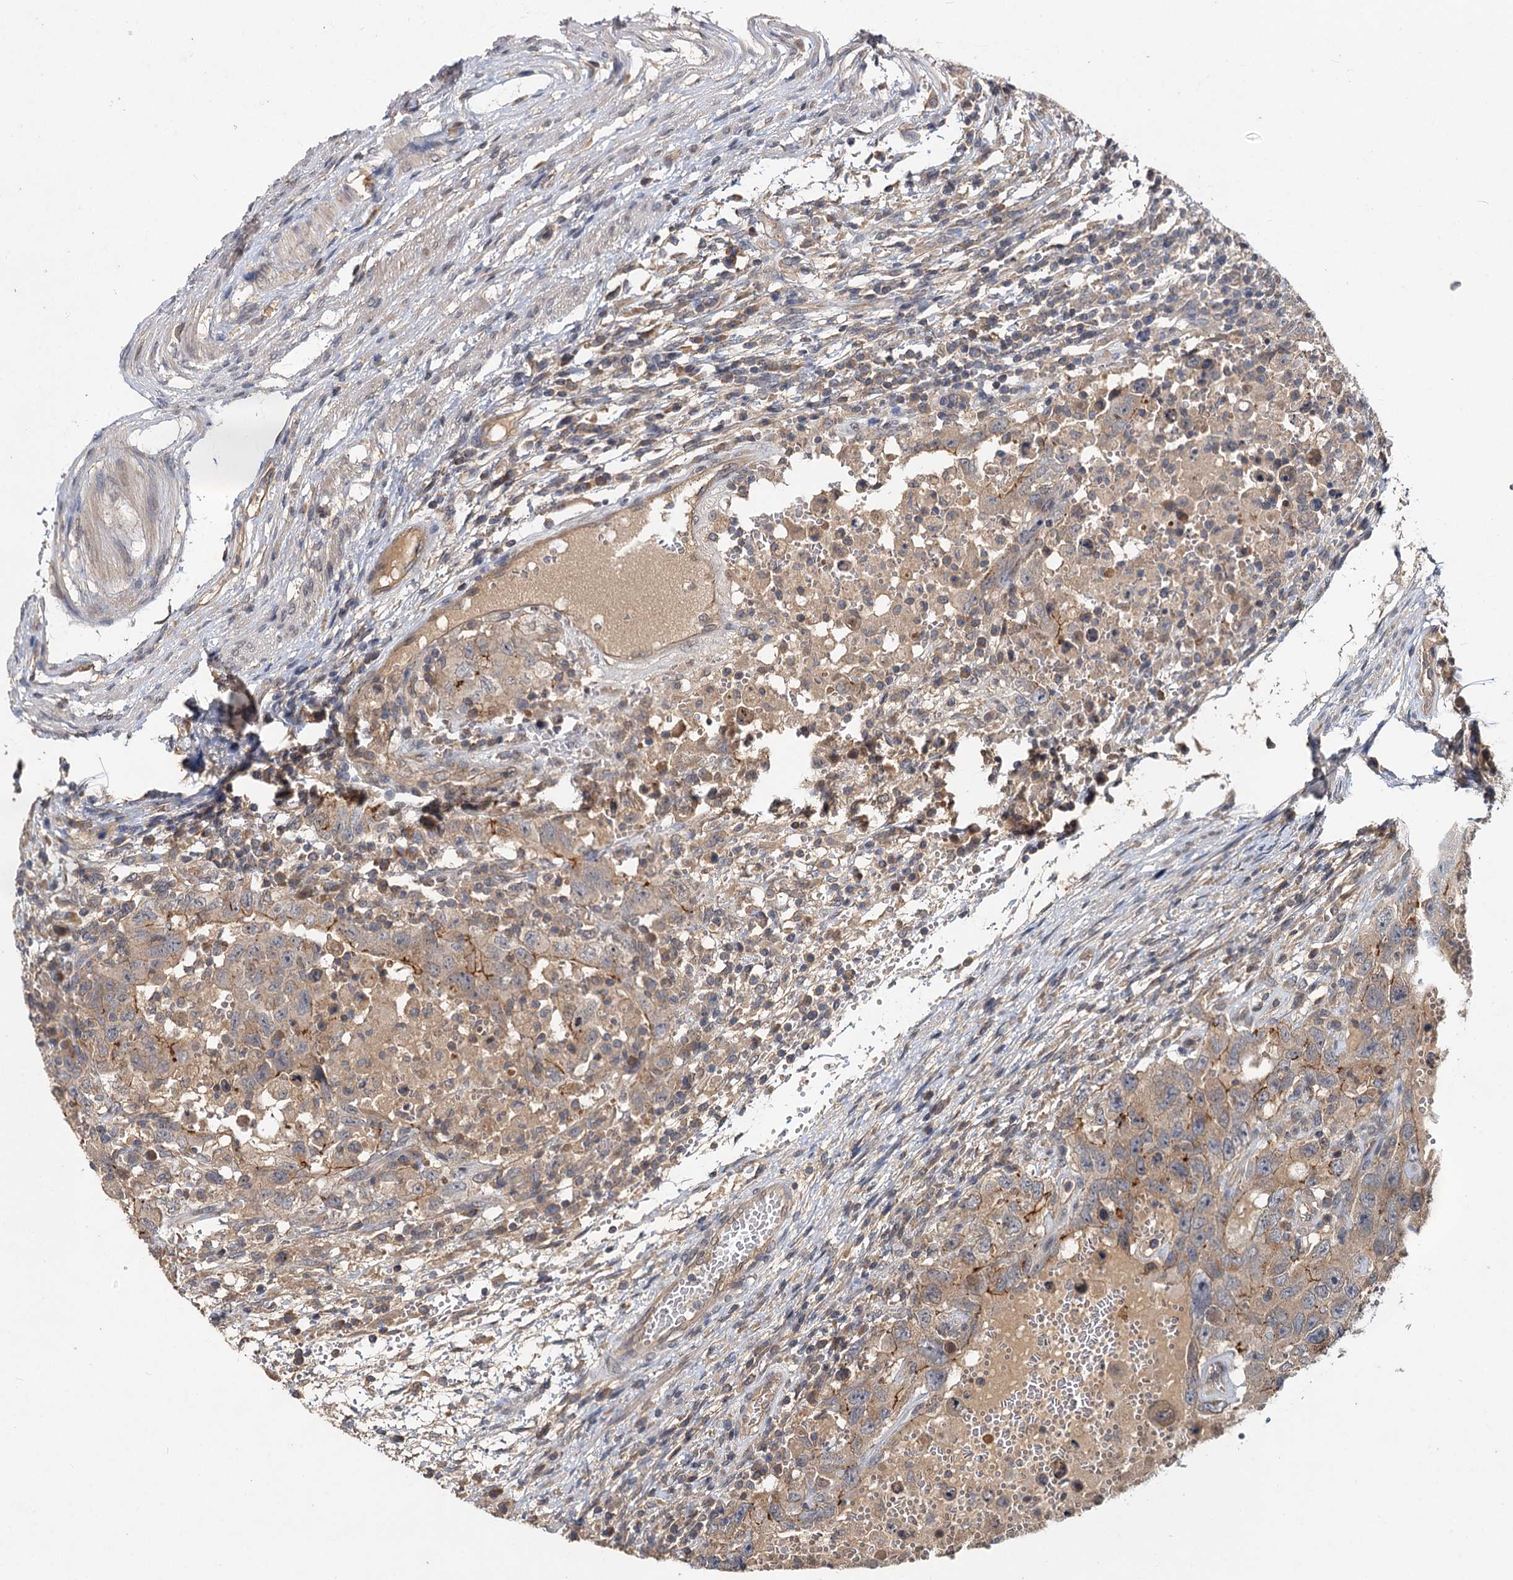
{"staining": {"intensity": "moderate", "quantity": "<25%", "location": "cytoplasmic/membranous"}, "tissue": "testis cancer", "cell_type": "Tumor cells", "image_type": "cancer", "snomed": [{"axis": "morphology", "description": "Carcinoma, Embryonal, NOS"}, {"axis": "topography", "description": "Testis"}], "caption": "Moderate cytoplasmic/membranous positivity for a protein is present in about <25% of tumor cells of testis cancer (embryonal carcinoma) using immunohistochemistry (IHC).", "gene": "ZNF324", "patient": {"sex": "male", "age": 26}}